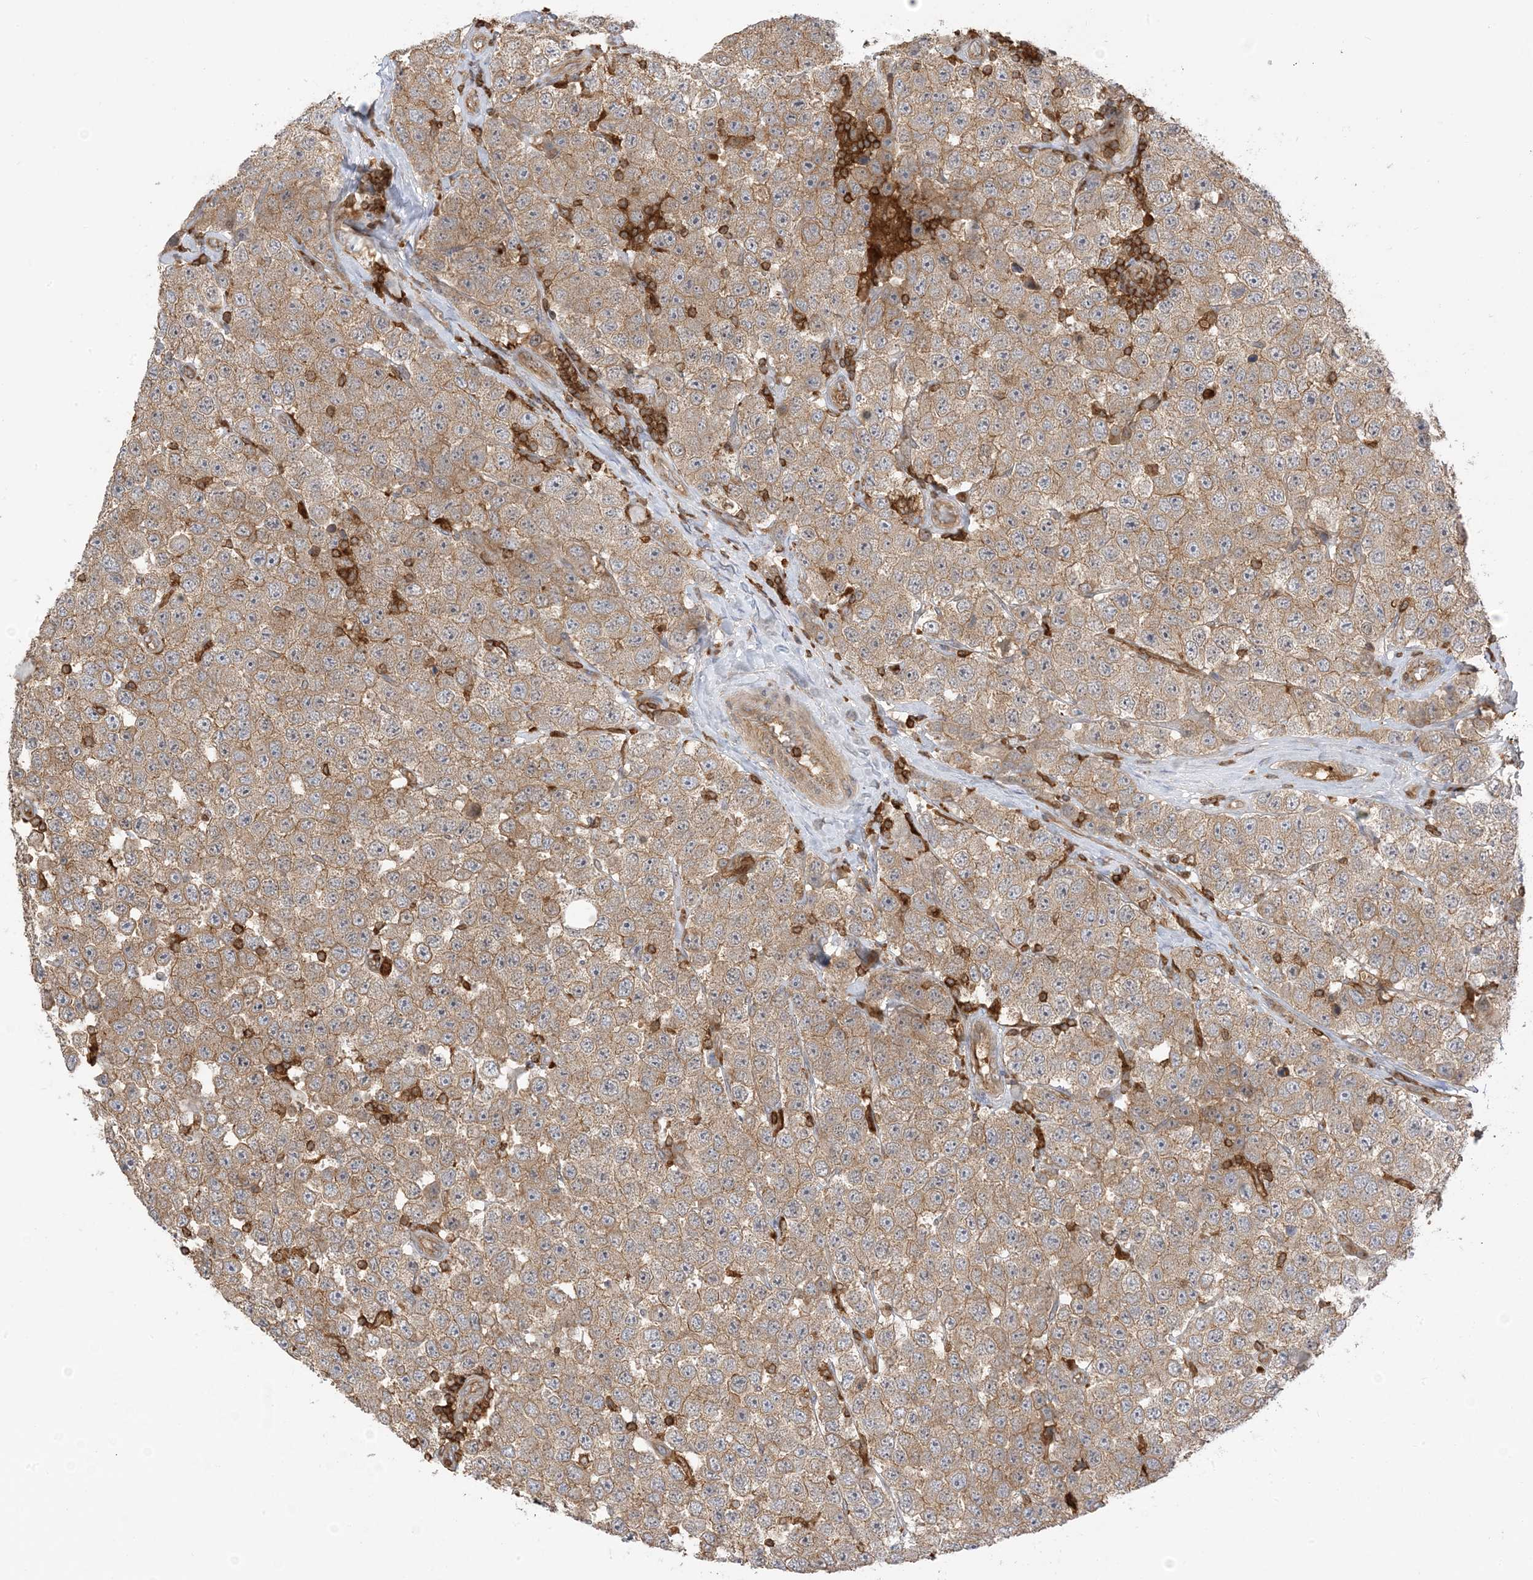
{"staining": {"intensity": "moderate", "quantity": ">75%", "location": "cytoplasmic/membranous"}, "tissue": "testis cancer", "cell_type": "Tumor cells", "image_type": "cancer", "snomed": [{"axis": "morphology", "description": "Seminoma, NOS"}, {"axis": "topography", "description": "Testis"}], "caption": "This histopathology image demonstrates immunohistochemistry staining of testis cancer (seminoma), with medium moderate cytoplasmic/membranous staining in about >75% of tumor cells.", "gene": "CAPZB", "patient": {"sex": "male", "age": 28}}